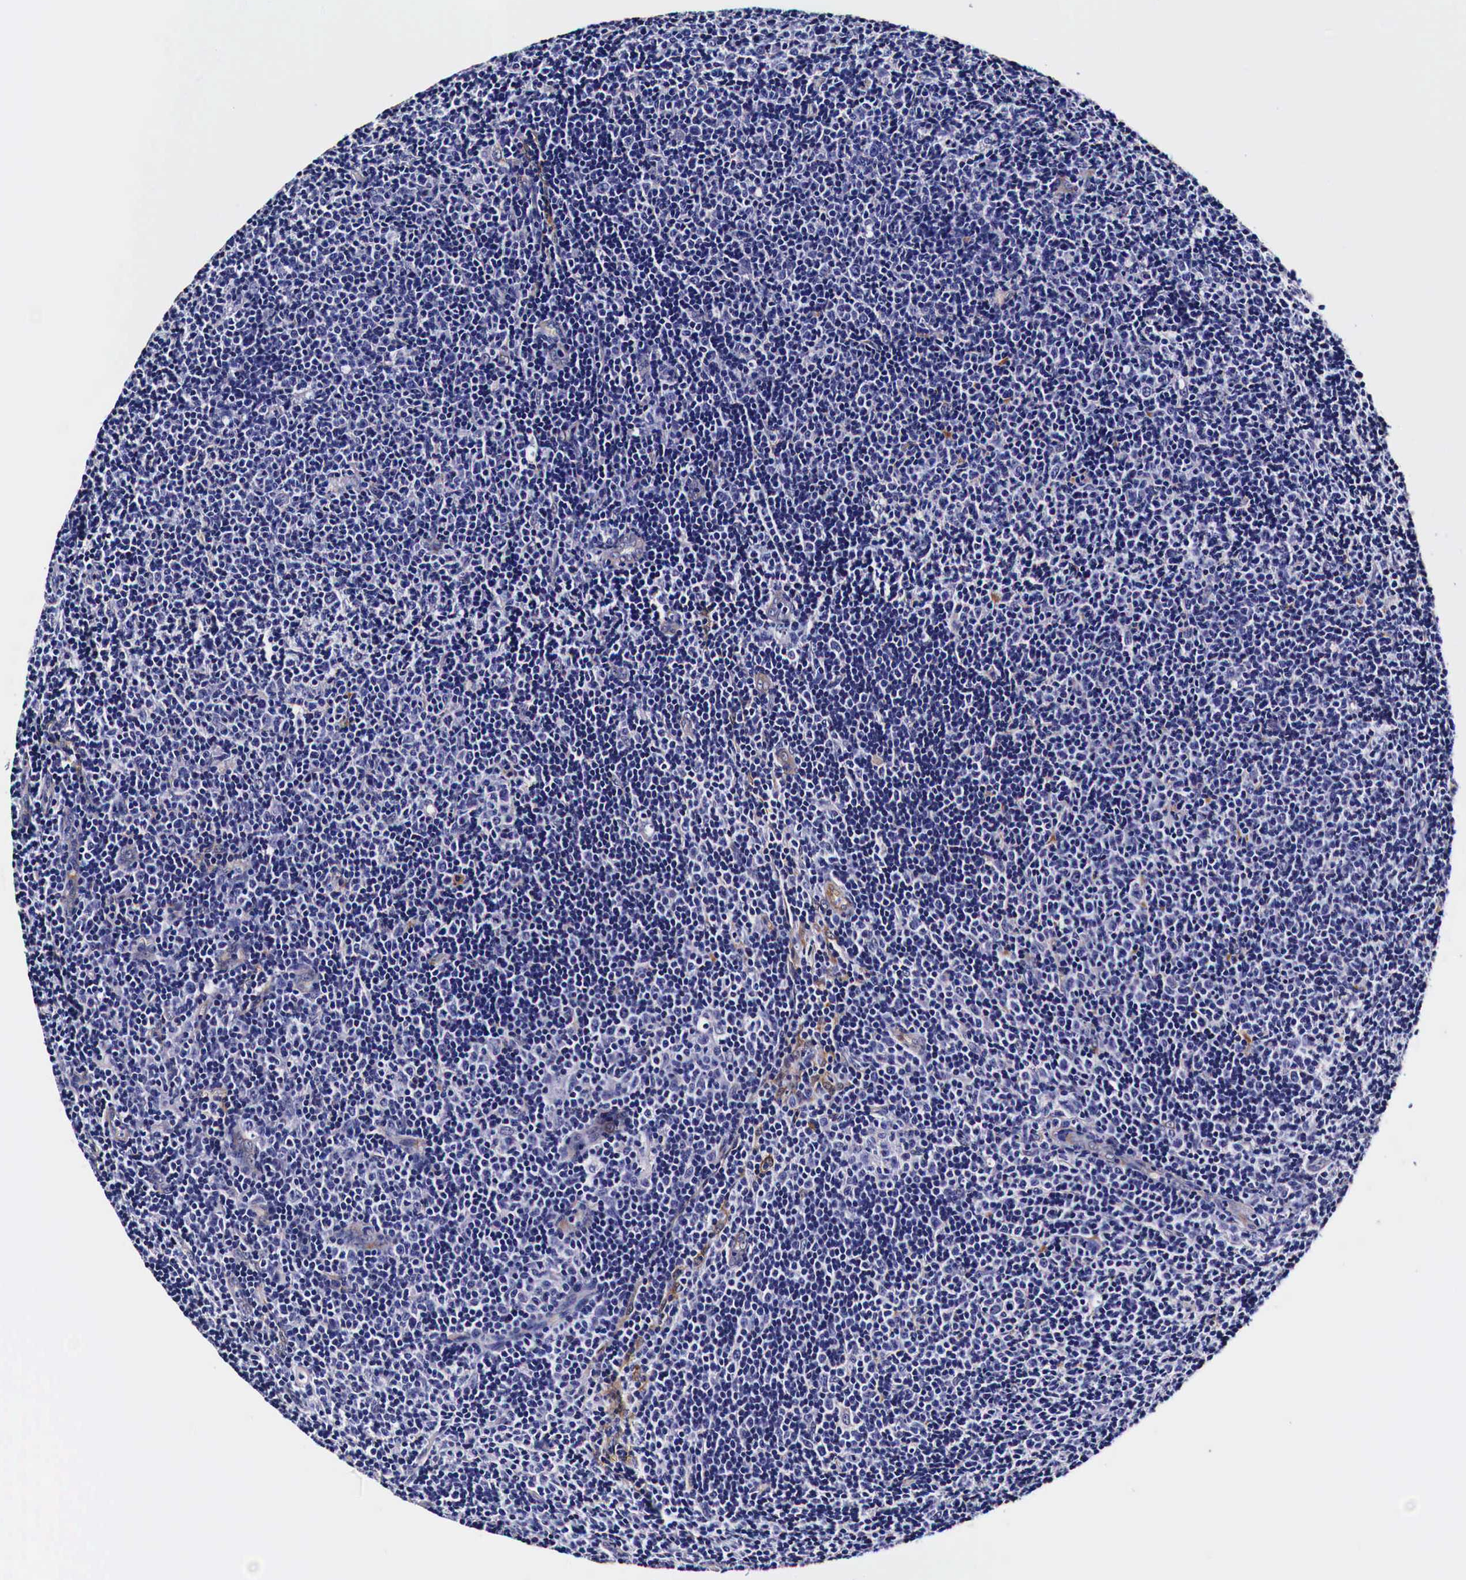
{"staining": {"intensity": "negative", "quantity": "none", "location": "none"}, "tissue": "lymphoma", "cell_type": "Tumor cells", "image_type": "cancer", "snomed": [{"axis": "morphology", "description": "Malignant lymphoma, non-Hodgkin's type, Low grade"}, {"axis": "topography", "description": "Lymph node"}], "caption": "Histopathology image shows no protein expression in tumor cells of low-grade malignant lymphoma, non-Hodgkin's type tissue.", "gene": "HSPB1", "patient": {"sex": "male", "age": 49}}